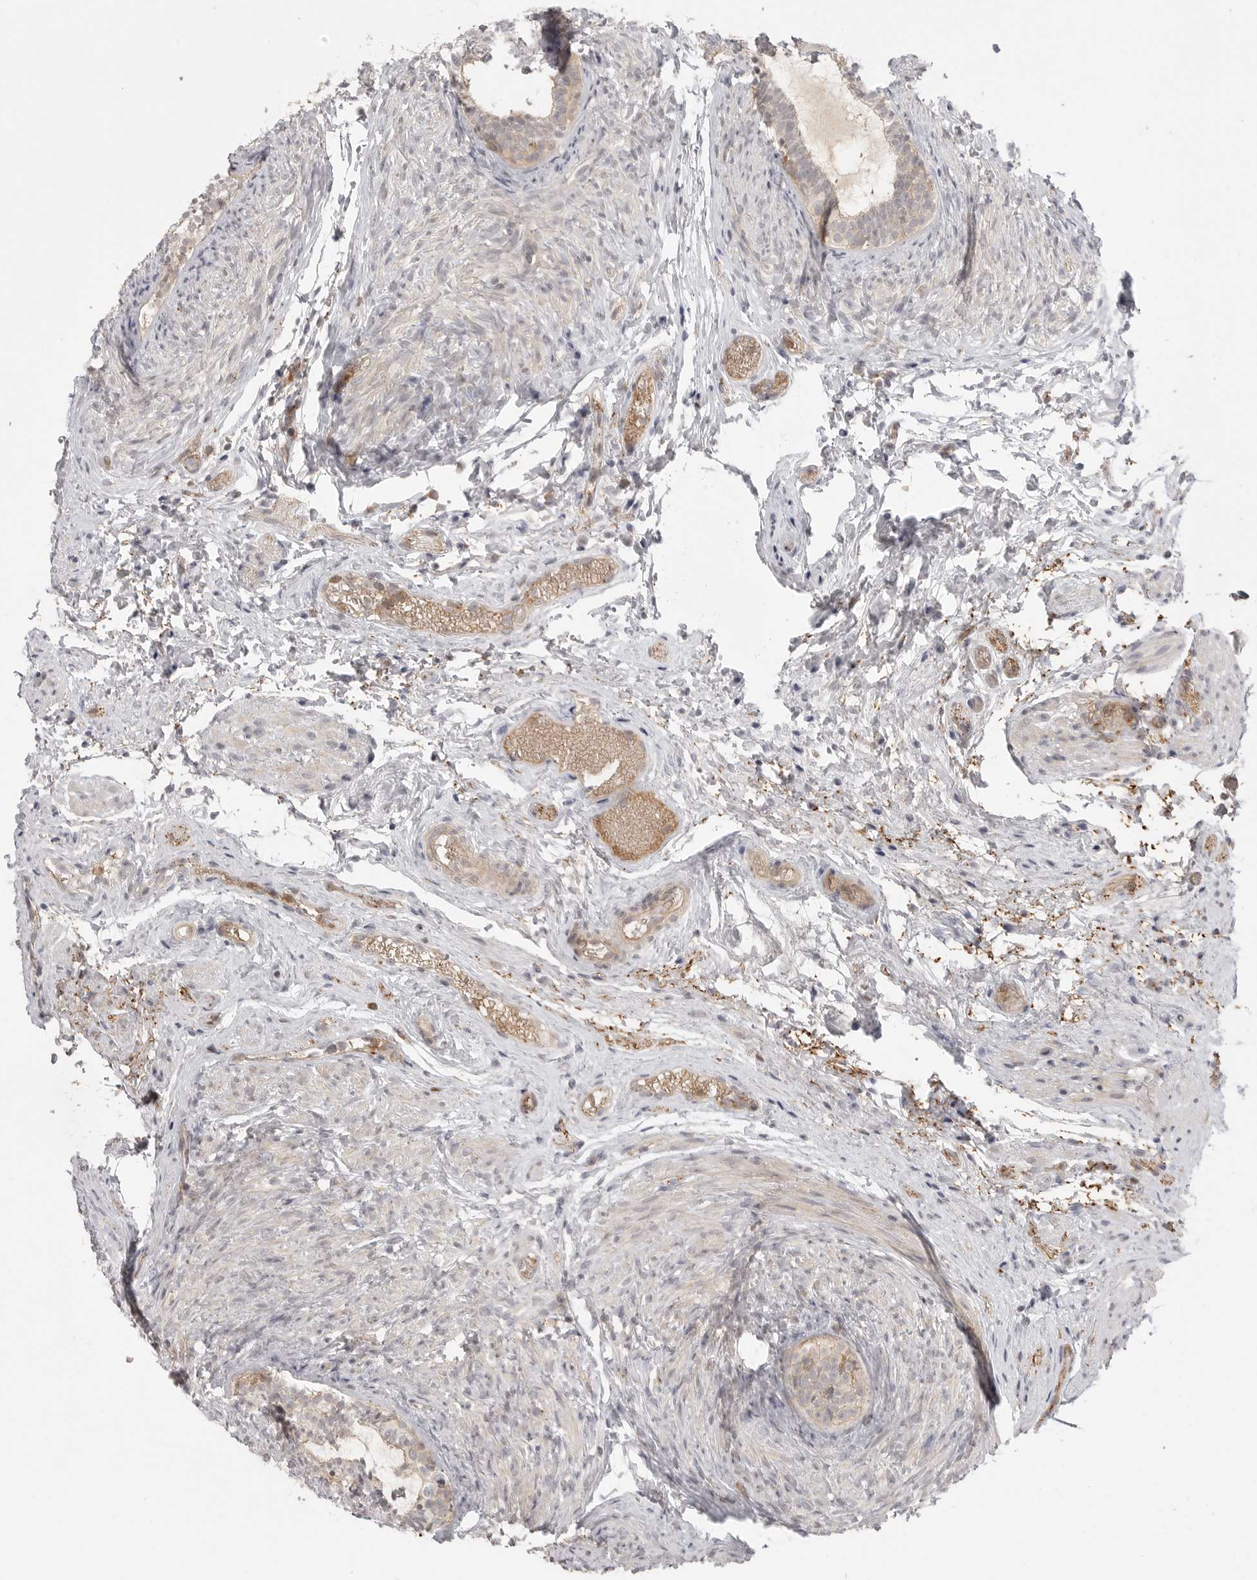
{"staining": {"intensity": "moderate", "quantity": ">75%", "location": "cytoplasmic/membranous"}, "tissue": "epididymis", "cell_type": "Glandular cells", "image_type": "normal", "snomed": [{"axis": "morphology", "description": "Normal tissue, NOS"}, {"axis": "topography", "description": "Epididymis"}], "caption": "The micrograph exhibits staining of benign epididymis, revealing moderate cytoplasmic/membranous protein staining (brown color) within glandular cells.", "gene": "DBNL", "patient": {"sex": "male", "age": 5}}